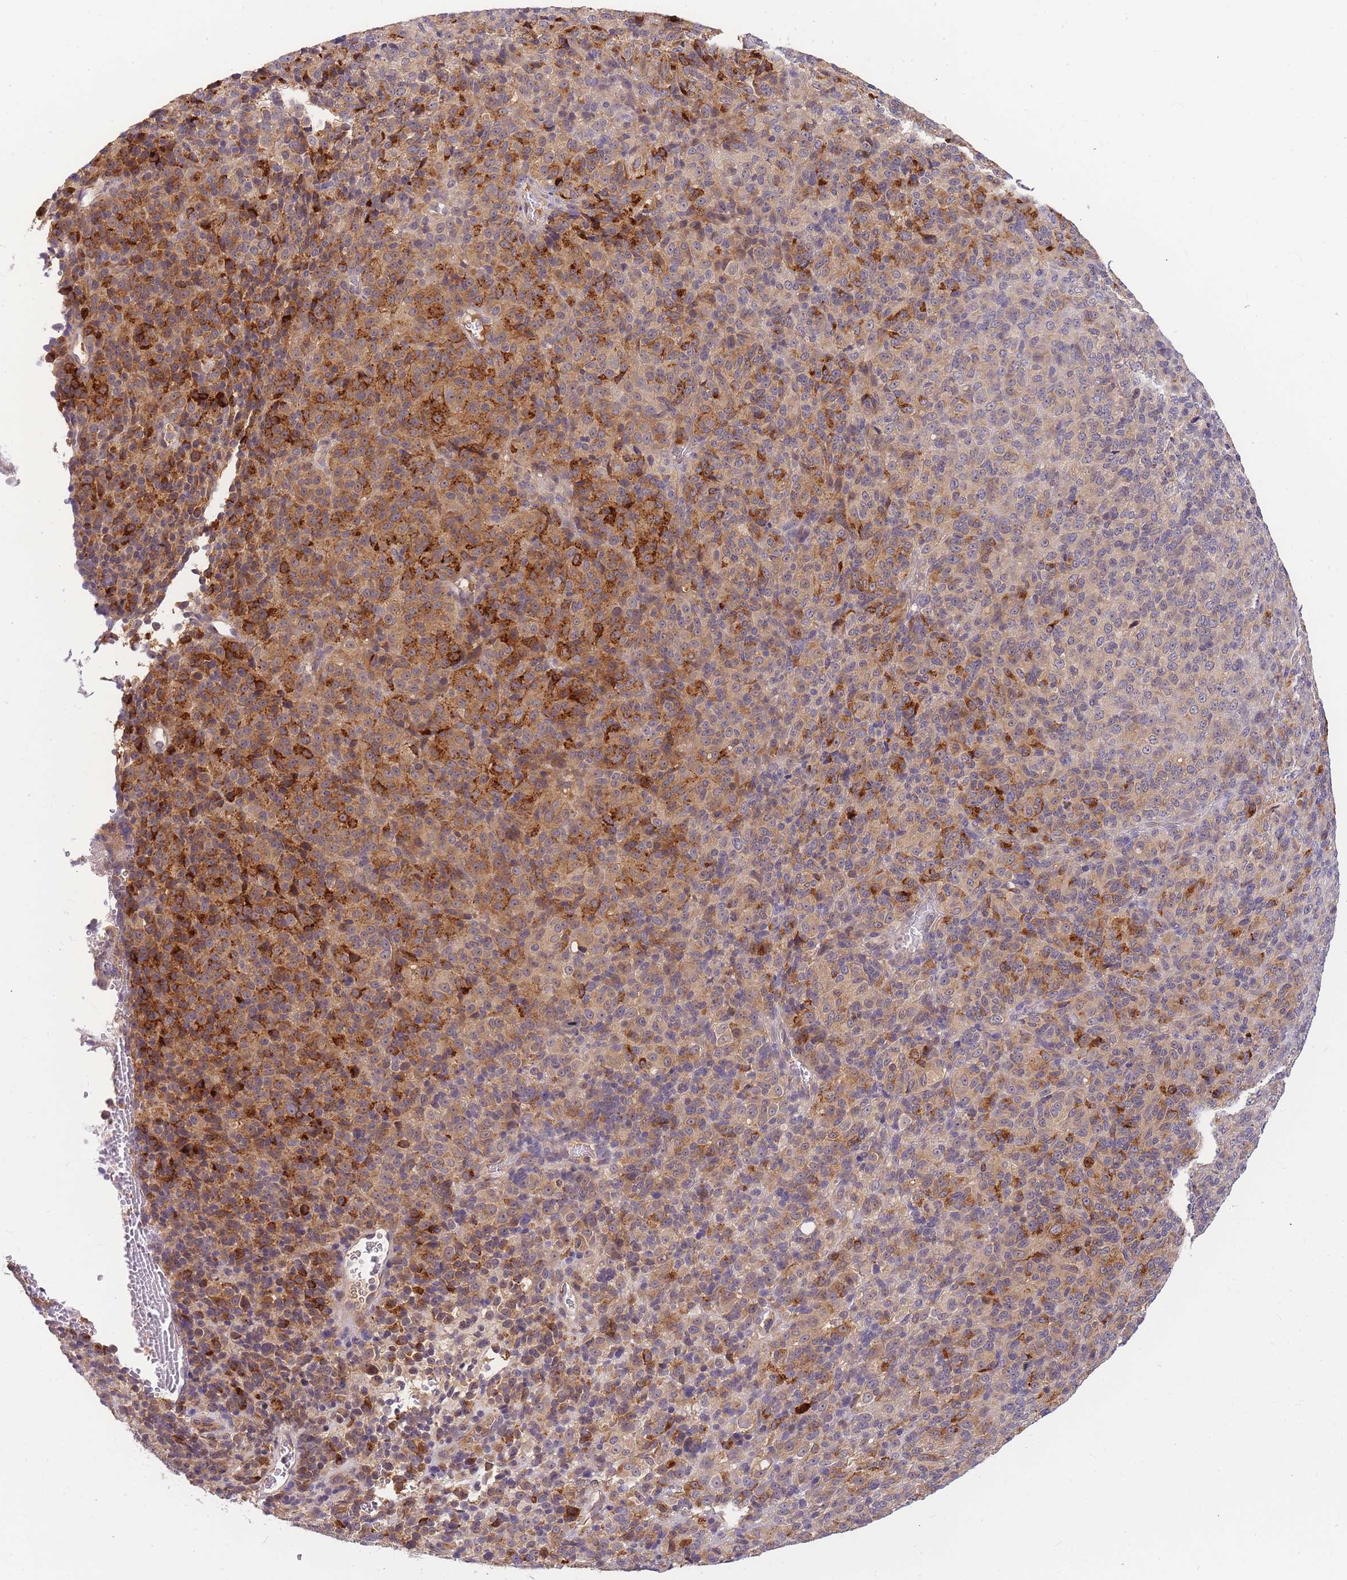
{"staining": {"intensity": "moderate", "quantity": "25%-75%", "location": "cytoplasmic/membranous"}, "tissue": "melanoma", "cell_type": "Tumor cells", "image_type": "cancer", "snomed": [{"axis": "morphology", "description": "Malignant melanoma, Metastatic site"}, {"axis": "topography", "description": "Brain"}], "caption": "Protein expression analysis of malignant melanoma (metastatic site) reveals moderate cytoplasmic/membranous expression in about 25%-75% of tumor cells.", "gene": "ZNF577", "patient": {"sex": "female", "age": 56}}